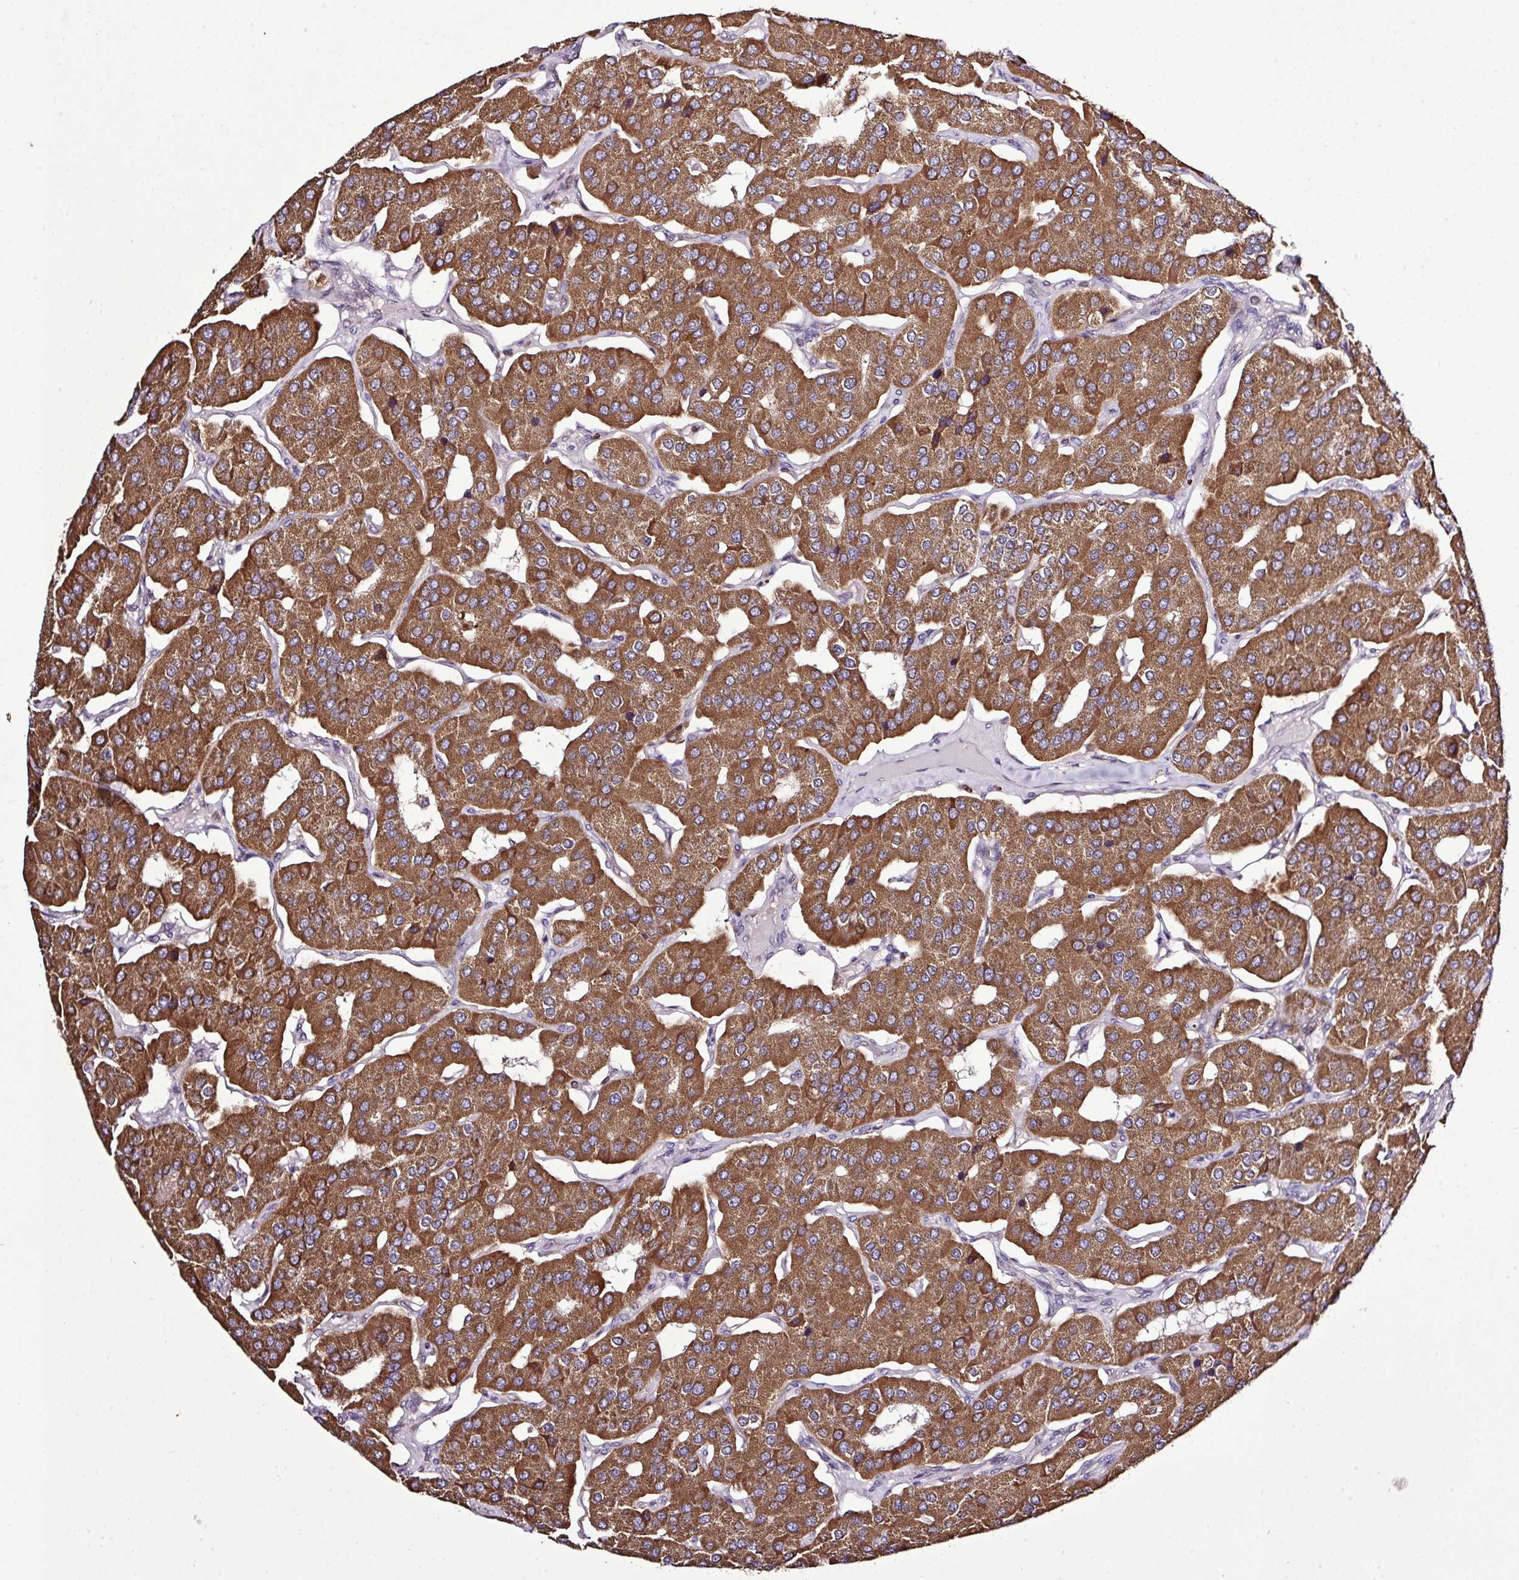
{"staining": {"intensity": "strong", "quantity": ">75%", "location": "cytoplasmic/membranous"}, "tissue": "parathyroid gland", "cell_type": "Glandular cells", "image_type": "normal", "snomed": [{"axis": "morphology", "description": "Normal tissue, NOS"}, {"axis": "morphology", "description": "Adenoma, NOS"}, {"axis": "topography", "description": "Parathyroid gland"}], "caption": "A brown stain highlights strong cytoplasmic/membranous expression of a protein in glandular cells of normal human parathyroid gland.", "gene": "SMCO4", "patient": {"sex": "female", "age": 86}}